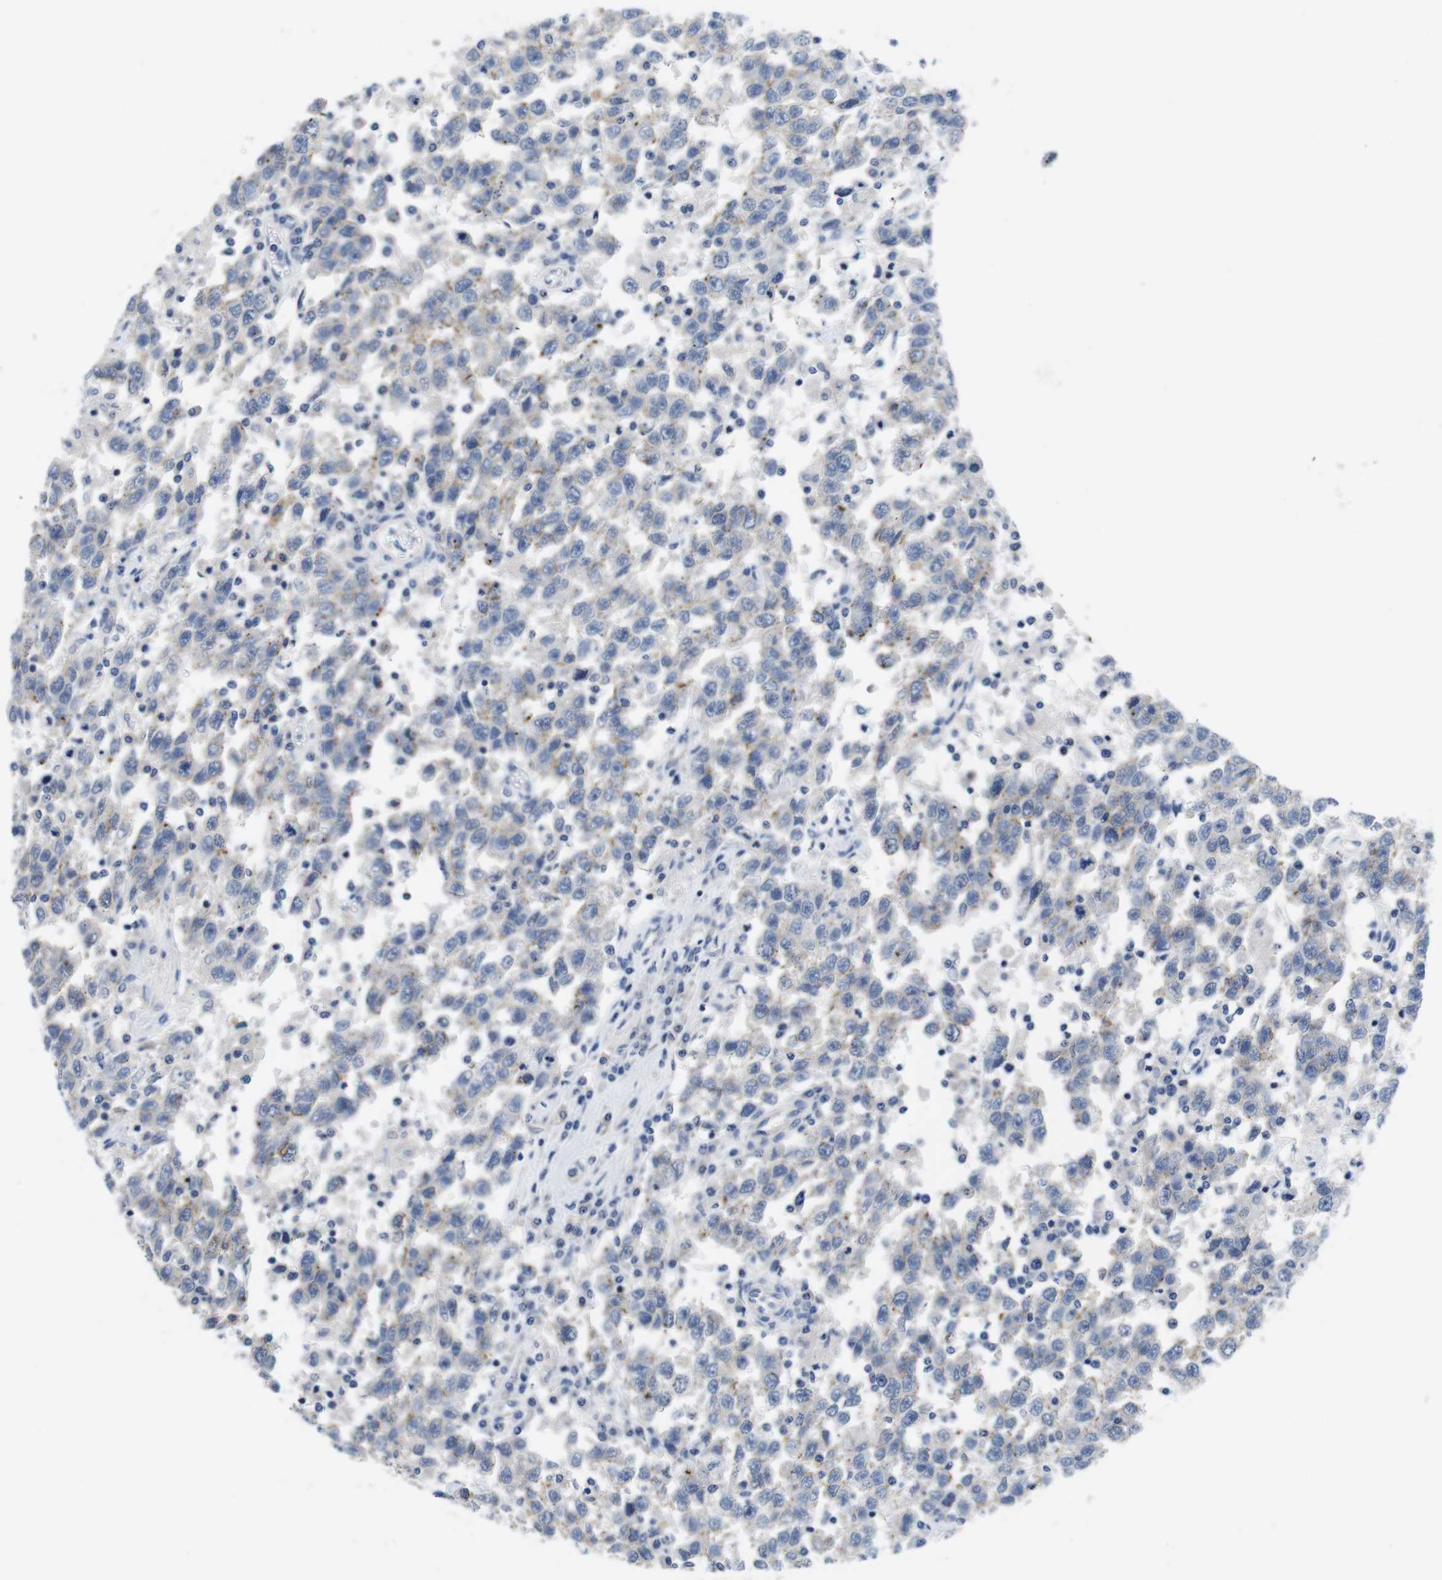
{"staining": {"intensity": "moderate", "quantity": "25%-75%", "location": "cytoplasmic/membranous"}, "tissue": "testis cancer", "cell_type": "Tumor cells", "image_type": "cancer", "snomed": [{"axis": "morphology", "description": "Seminoma, NOS"}, {"axis": "topography", "description": "Testis"}], "caption": "Brown immunohistochemical staining in human testis seminoma shows moderate cytoplasmic/membranous positivity in about 25%-75% of tumor cells.", "gene": "SCRIB", "patient": {"sex": "male", "age": 41}}